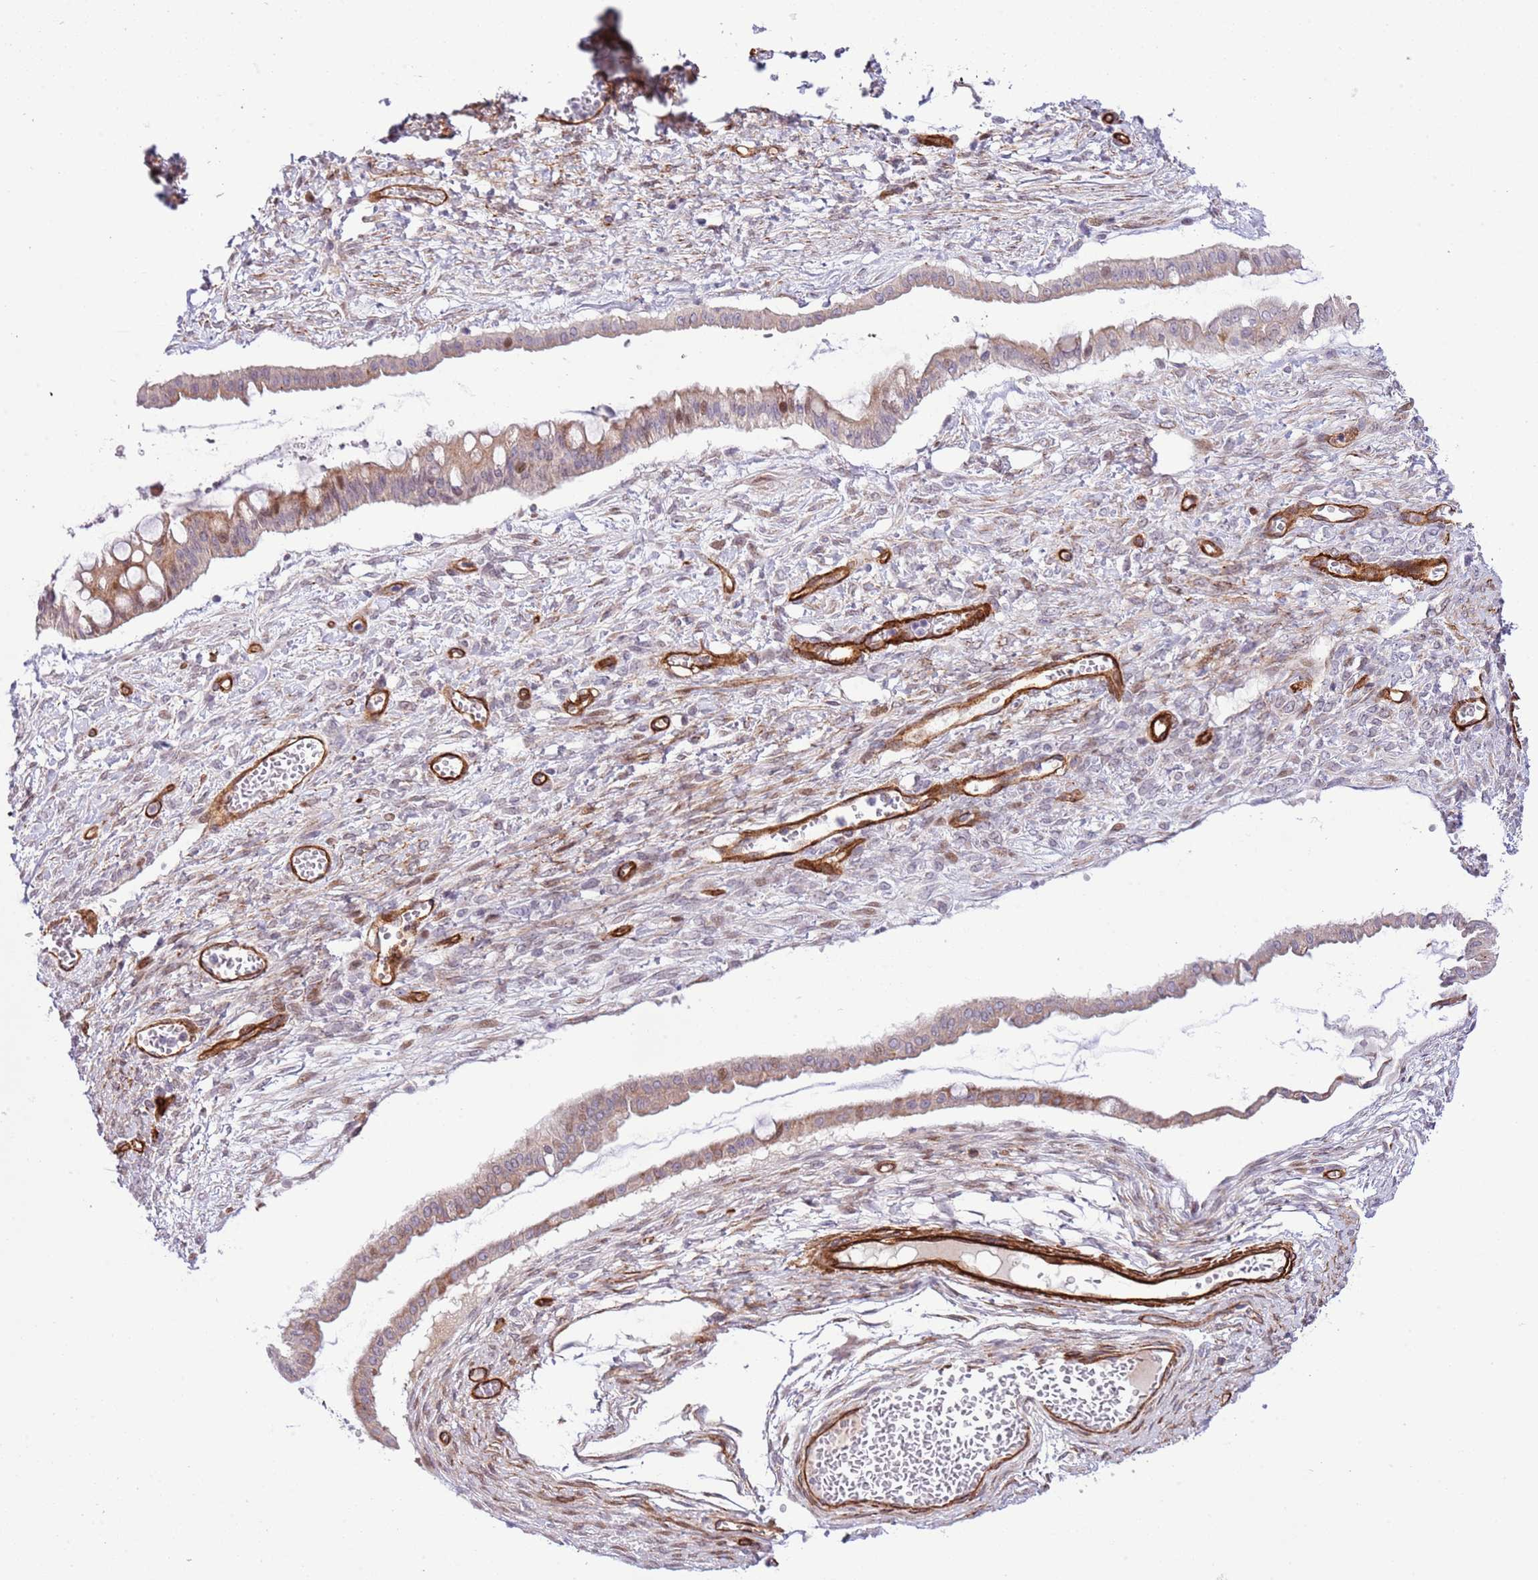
{"staining": {"intensity": "moderate", "quantity": "25%-75%", "location": "cytoplasmic/membranous,nuclear"}, "tissue": "ovarian cancer", "cell_type": "Tumor cells", "image_type": "cancer", "snomed": [{"axis": "morphology", "description": "Cystadenocarcinoma, mucinous, NOS"}, {"axis": "topography", "description": "Ovary"}], "caption": "Immunohistochemistry (IHC) of human ovarian mucinous cystadenocarcinoma exhibits medium levels of moderate cytoplasmic/membranous and nuclear positivity in about 25%-75% of tumor cells. (IHC, brightfield microscopy, high magnification).", "gene": "NEK3", "patient": {"sex": "female", "age": 73}}